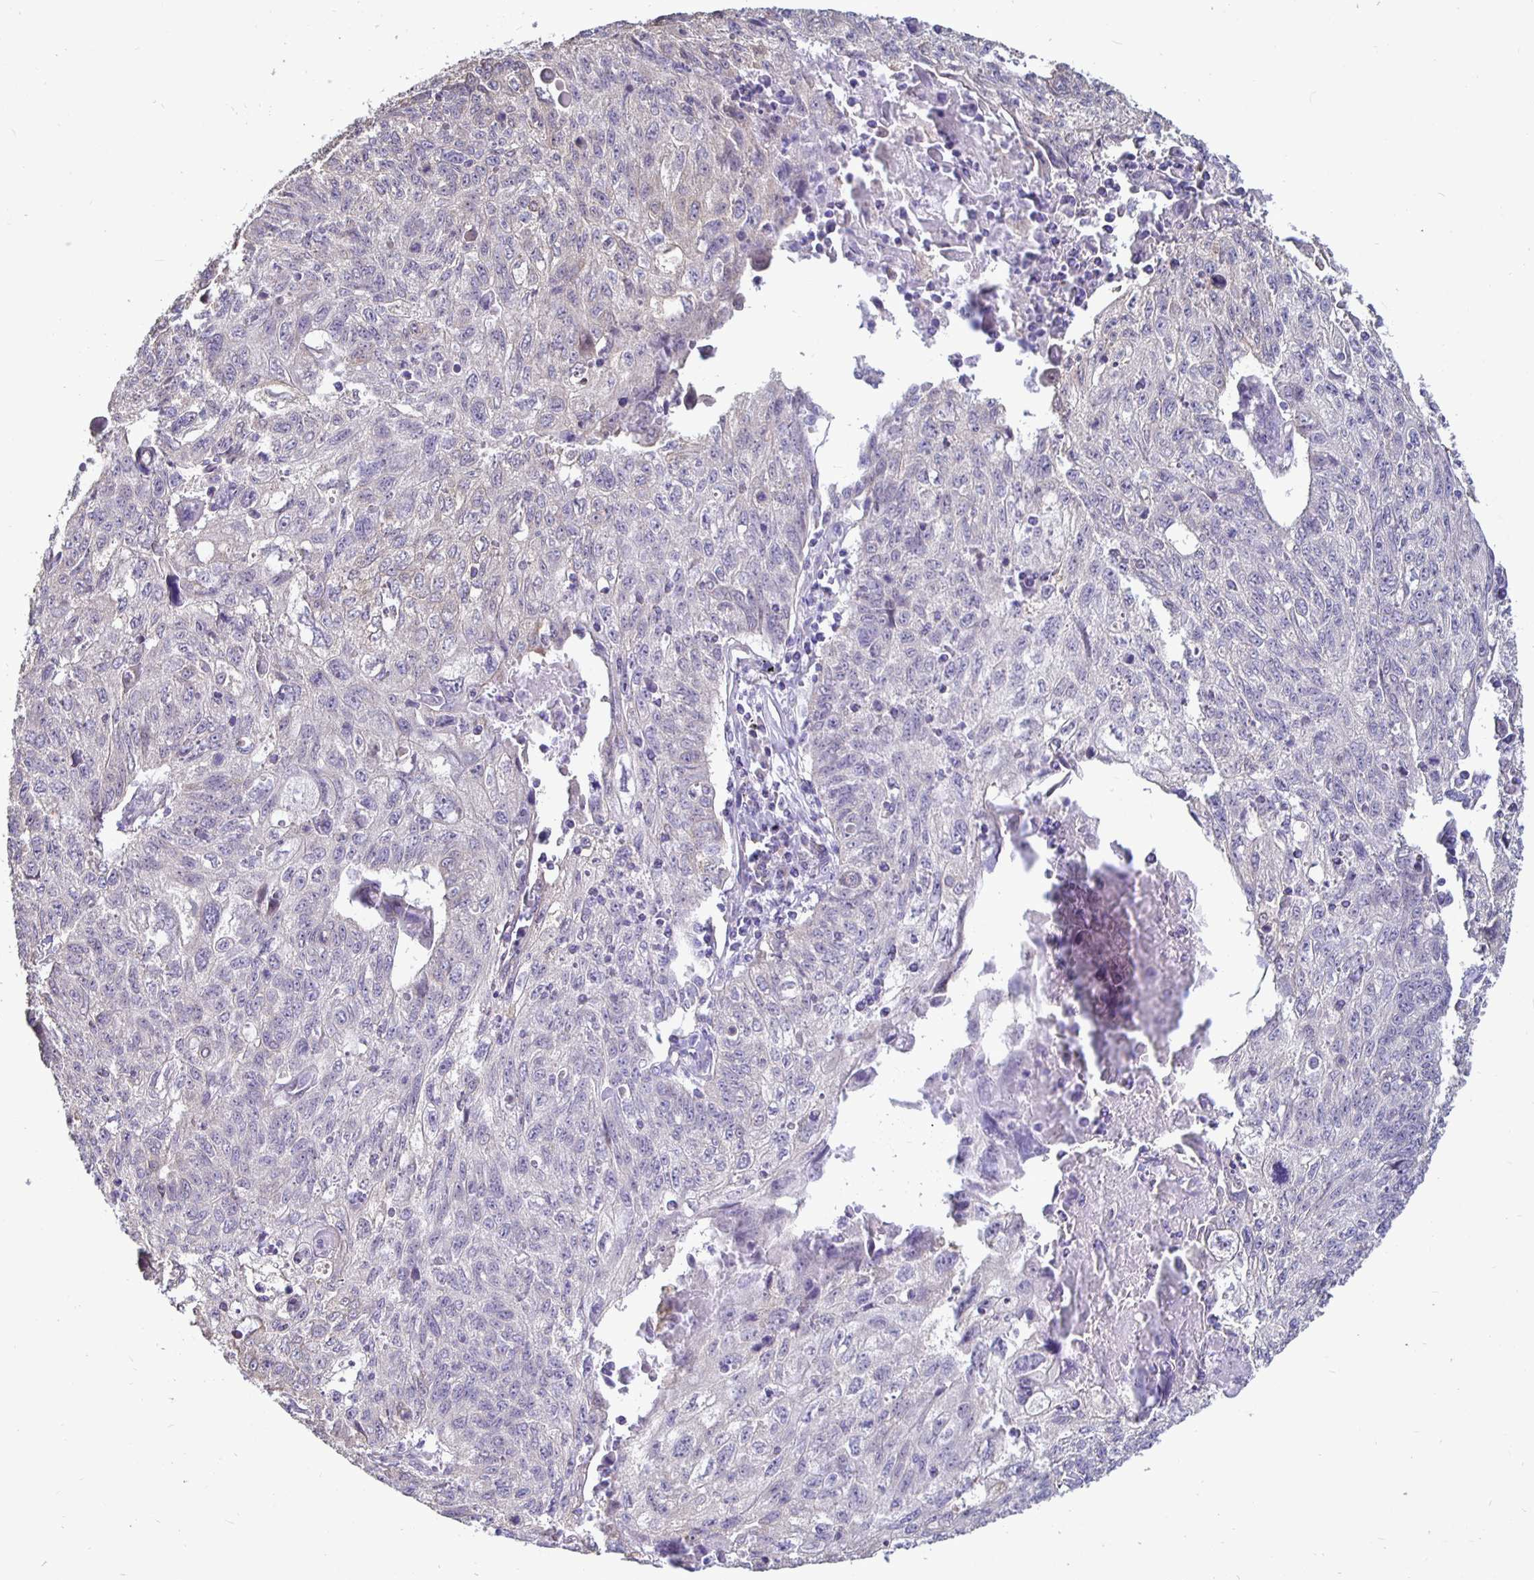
{"staining": {"intensity": "negative", "quantity": "none", "location": "none"}, "tissue": "lung cancer", "cell_type": "Tumor cells", "image_type": "cancer", "snomed": [{"axis": "morphology", "description": "Normal morphology"}, {"axis": "morphology", "description": "Aneuploidy"}, {"axis": "morphology", "description": "Squamous cell carcinoma, NOS"}, {"axis": "topography", "description": "Lymph node"}, {"axis": "topography", "description": "Lung"}], "caption": "Immunohistochemistry image of neoplastic tissue: human lung cancer stained with DAB (3,3'-diaminobenzidine) shows no significant protein staining in tumor cells.", "gene": "DNAI2", "patient": {"sex": "female", "age": 76}}